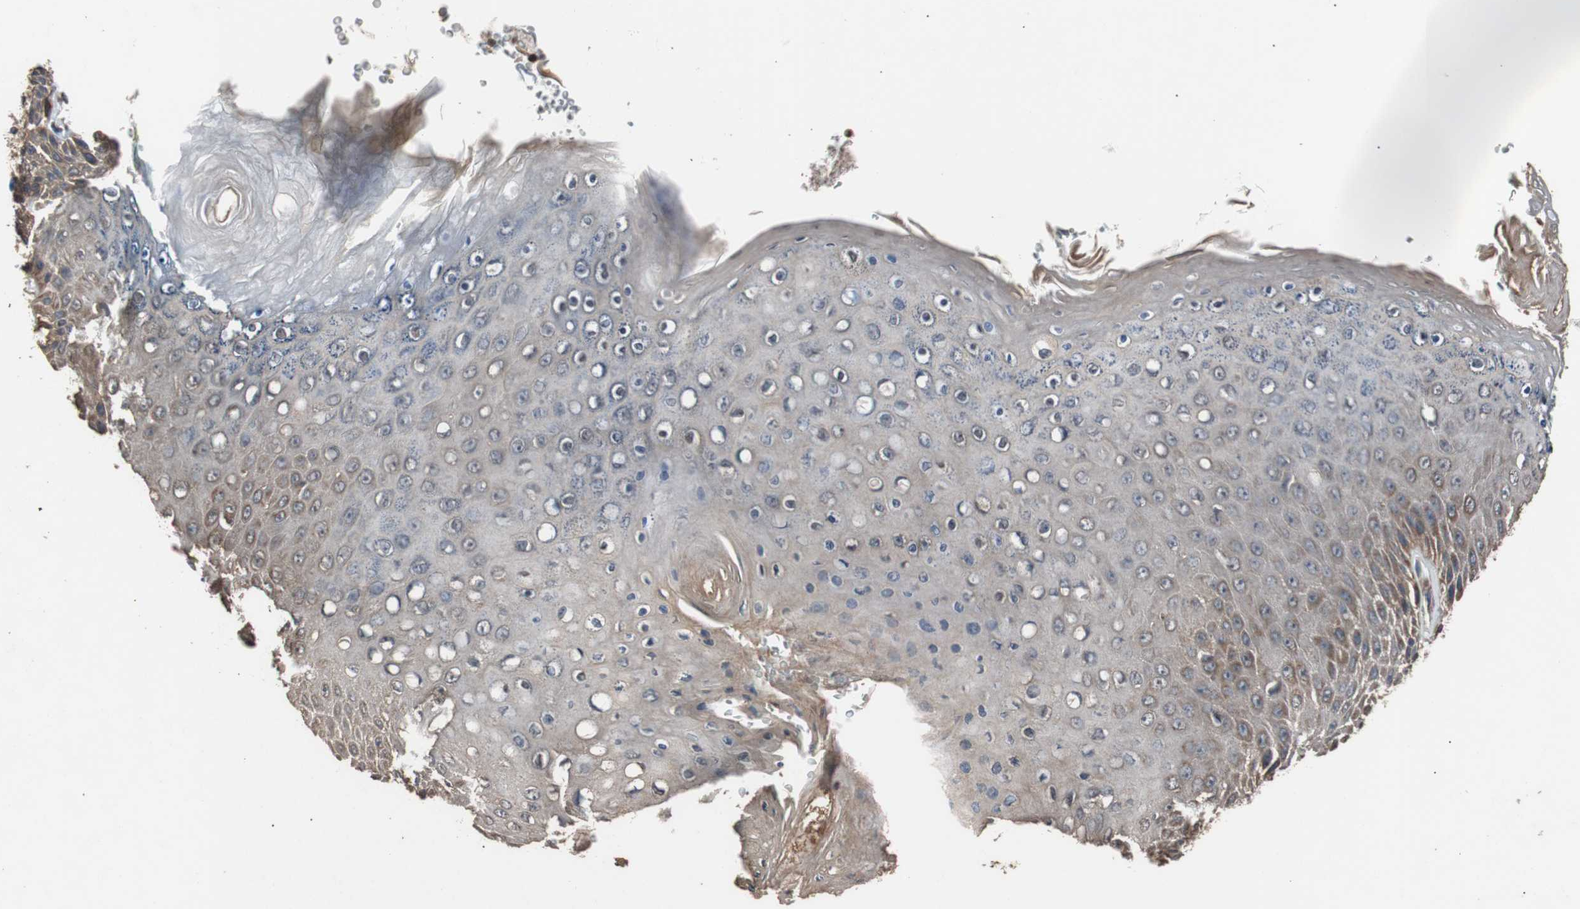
{"staining": {"intensity": "moderate", "quantity": "25%-75%", "location": "cytoplasmic/membranous"}, "tissue": "skin", "cell_type": "Epidermal cells", "image_type": "normal", "snomed": [{"axis": "morphology", "description": "Normal tissue, NOS"}, {"axis": "topography", "description": "Anal"}], "caption": "Brown immunohistochemical staining in benign human skin displays moderate cytoplasmic/membranous positivity in about 25%-75% of epidermal cells.", "gene": "PITRM1", "patient": {"sex": "female", "age": 46}}